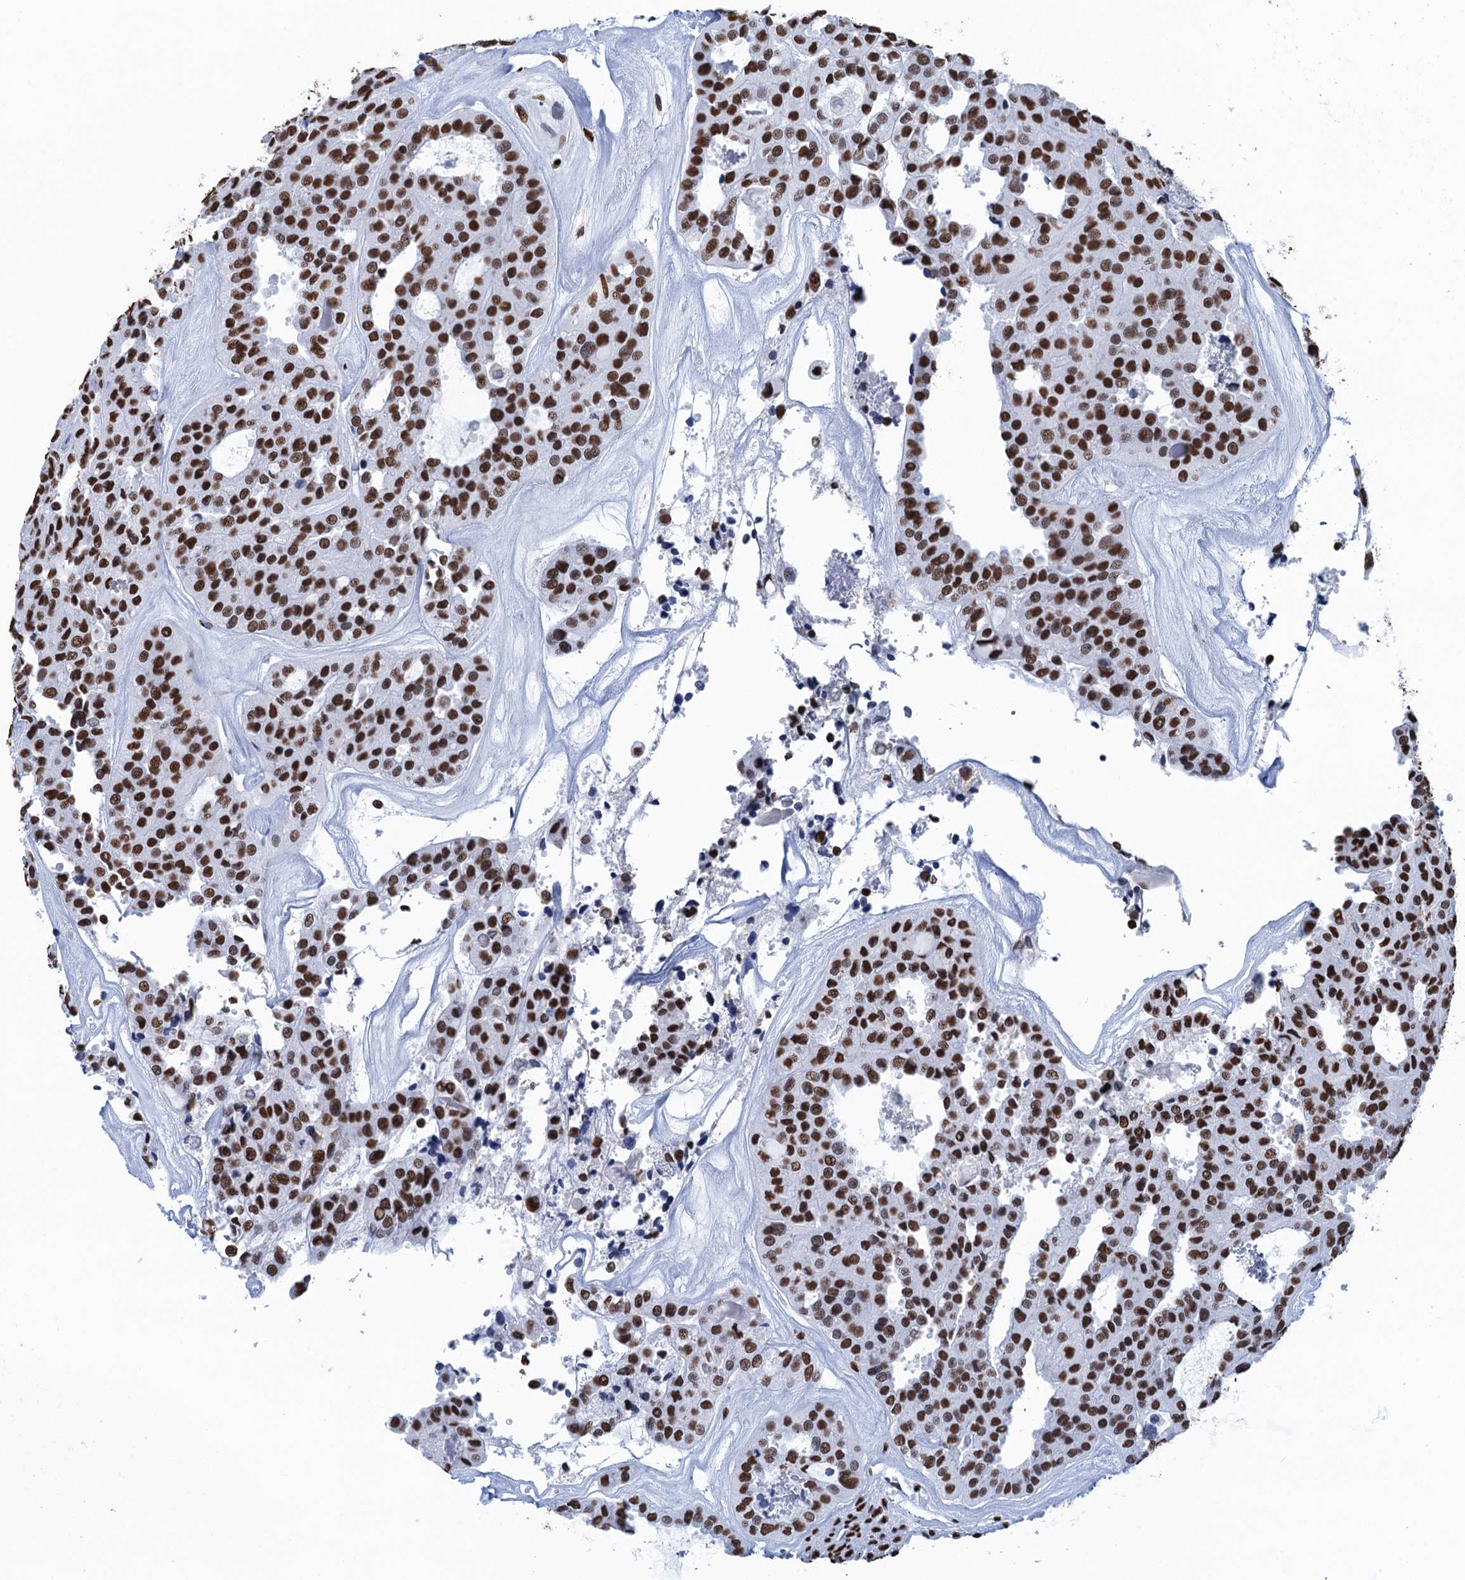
{"staining": {"intensity": "strong", "quantity": ">75%", "location": "nuclear"}, "tissue": "thyroid cancer", "cell_type": "Tumor cells", "image_type": "cancer", "snomed": [{"axis": "morphology", "description": "Follicular adenoma carcinoma, NOS"}, {"axis": "topography", "description": "Thyroid gland"}], "caption": "This is an image of immunohistochemistry (IHC) staining of thyroid cancer (follicular adenoma carcinoma), which shows strong expression in the nuclear of tumor cells.", "gene": "UBA2", "patient": {"sex": "male", "age": 75}}